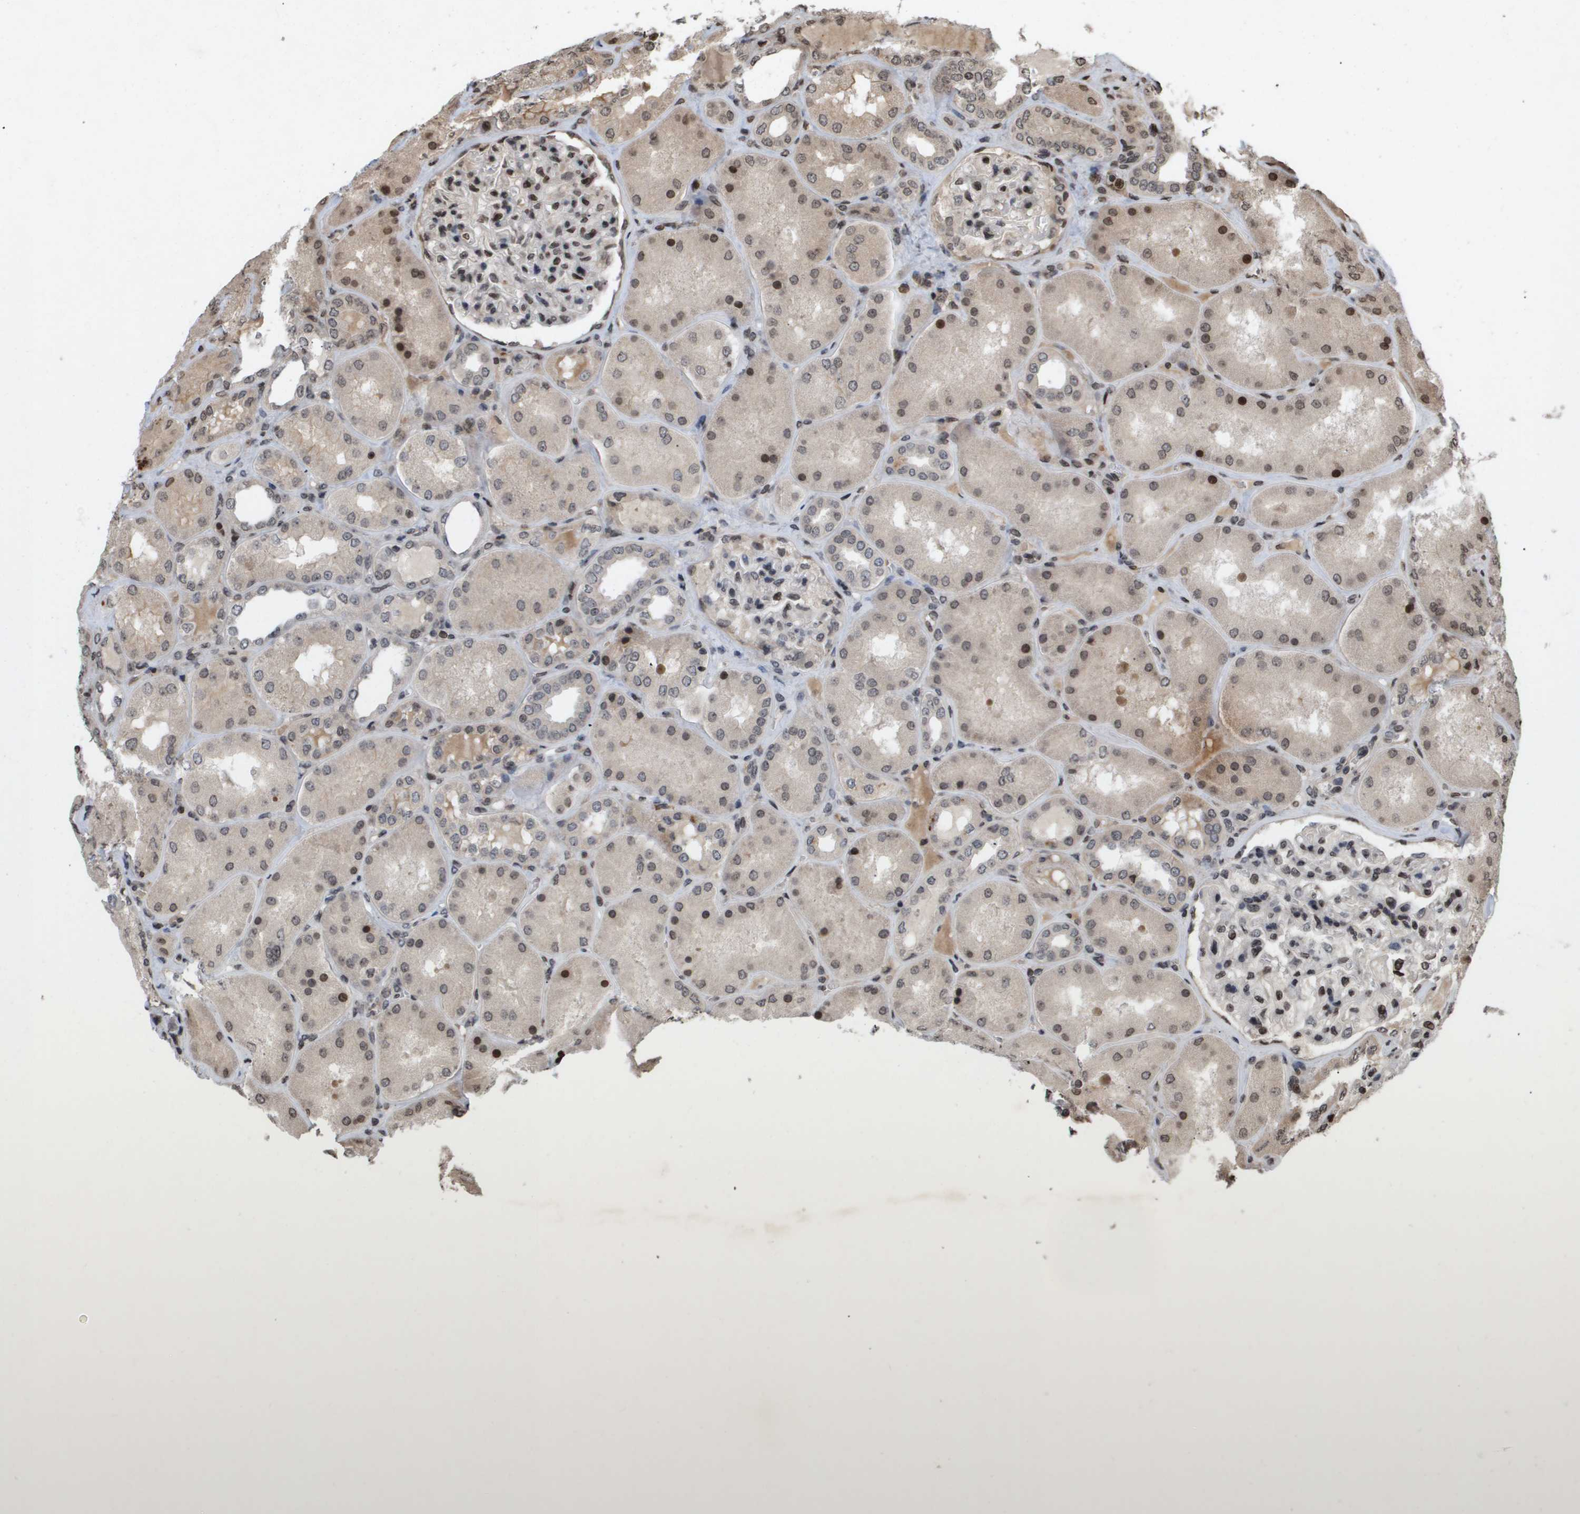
{"staining": {"intensity": "moderate", "quantity": "25%-75%", "location": "nuclear"}, "tissue": "kidney", "cell_type": "Cells in glomeruli", "image_type": "normal", "snomed": [{"axis": "morphology", "description": "Normal tissue, NOS"}, {"axis": "topography", "description": "Kidney"}], "caption": "This image reveals immunohistochemistry staining of unremarkable human kidney, with medium moderate nuclear expression in approximately 25%-75% of cells in glomeruli.", "gene": "HSPA6", "patient": {"sex": "female", "age": 56}}